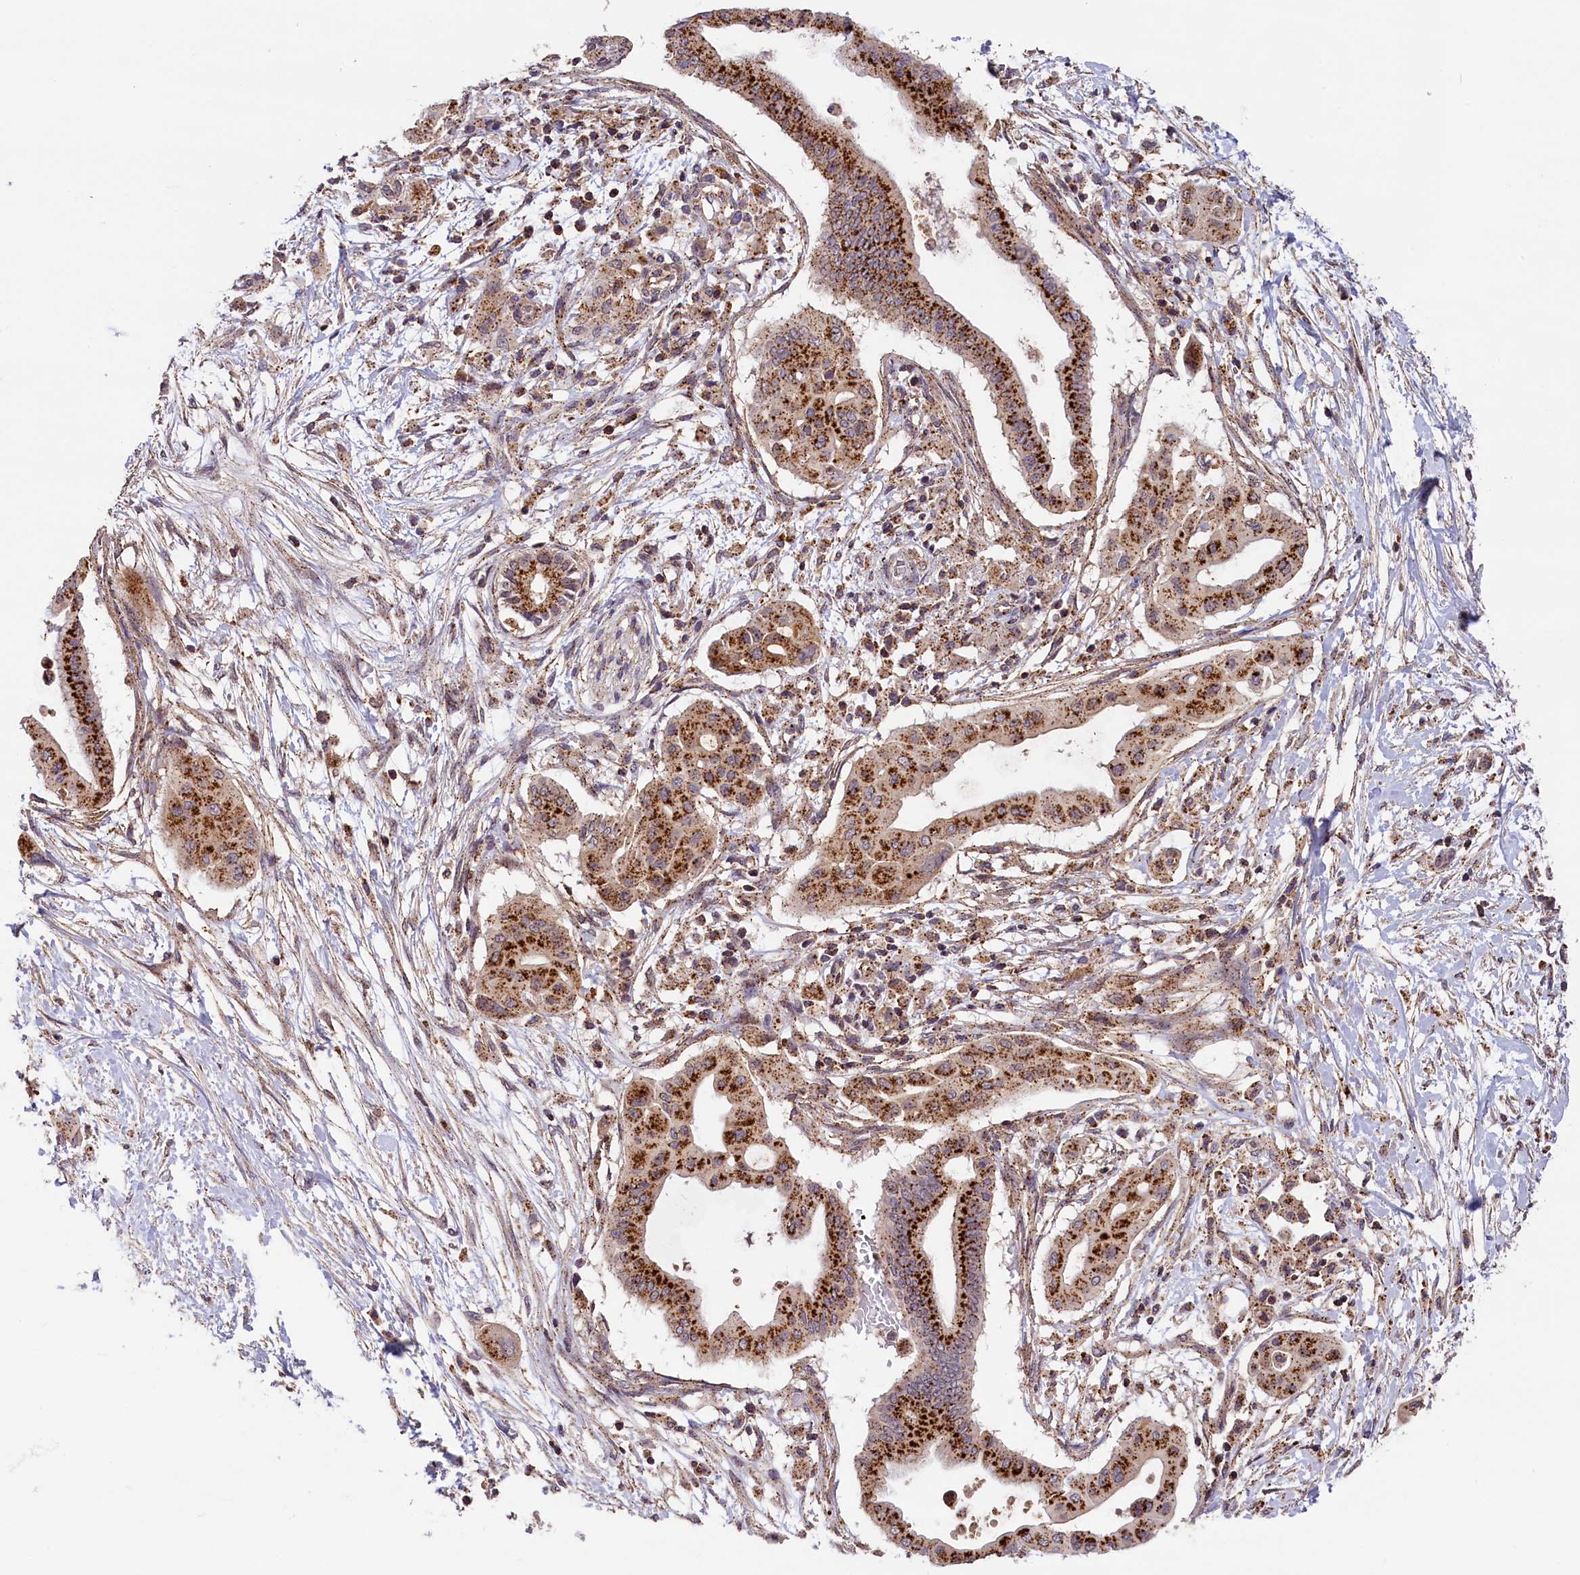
{"staining": {"intensity": "strong", "quantity": ">75%", "location": "cytoplasmic/membranous"}, "tissue": "pancreatic cancer", "cell_type": "Tumor cells", "image_type": "cancer", "snomed": [{"axis": "morphology", "description": "Adenocarcinoma, NOS"}, {"axis": "topography", "description": "Pancreas"}], "caption": "Pancreatic adenocarcinoma stained for a protein (brown) shows strong cytoplasmic/membranous positive staining in approximately >75% of tumor cells.", "gene": "IST1", "patient": {"sex": "male", "age": 68}}